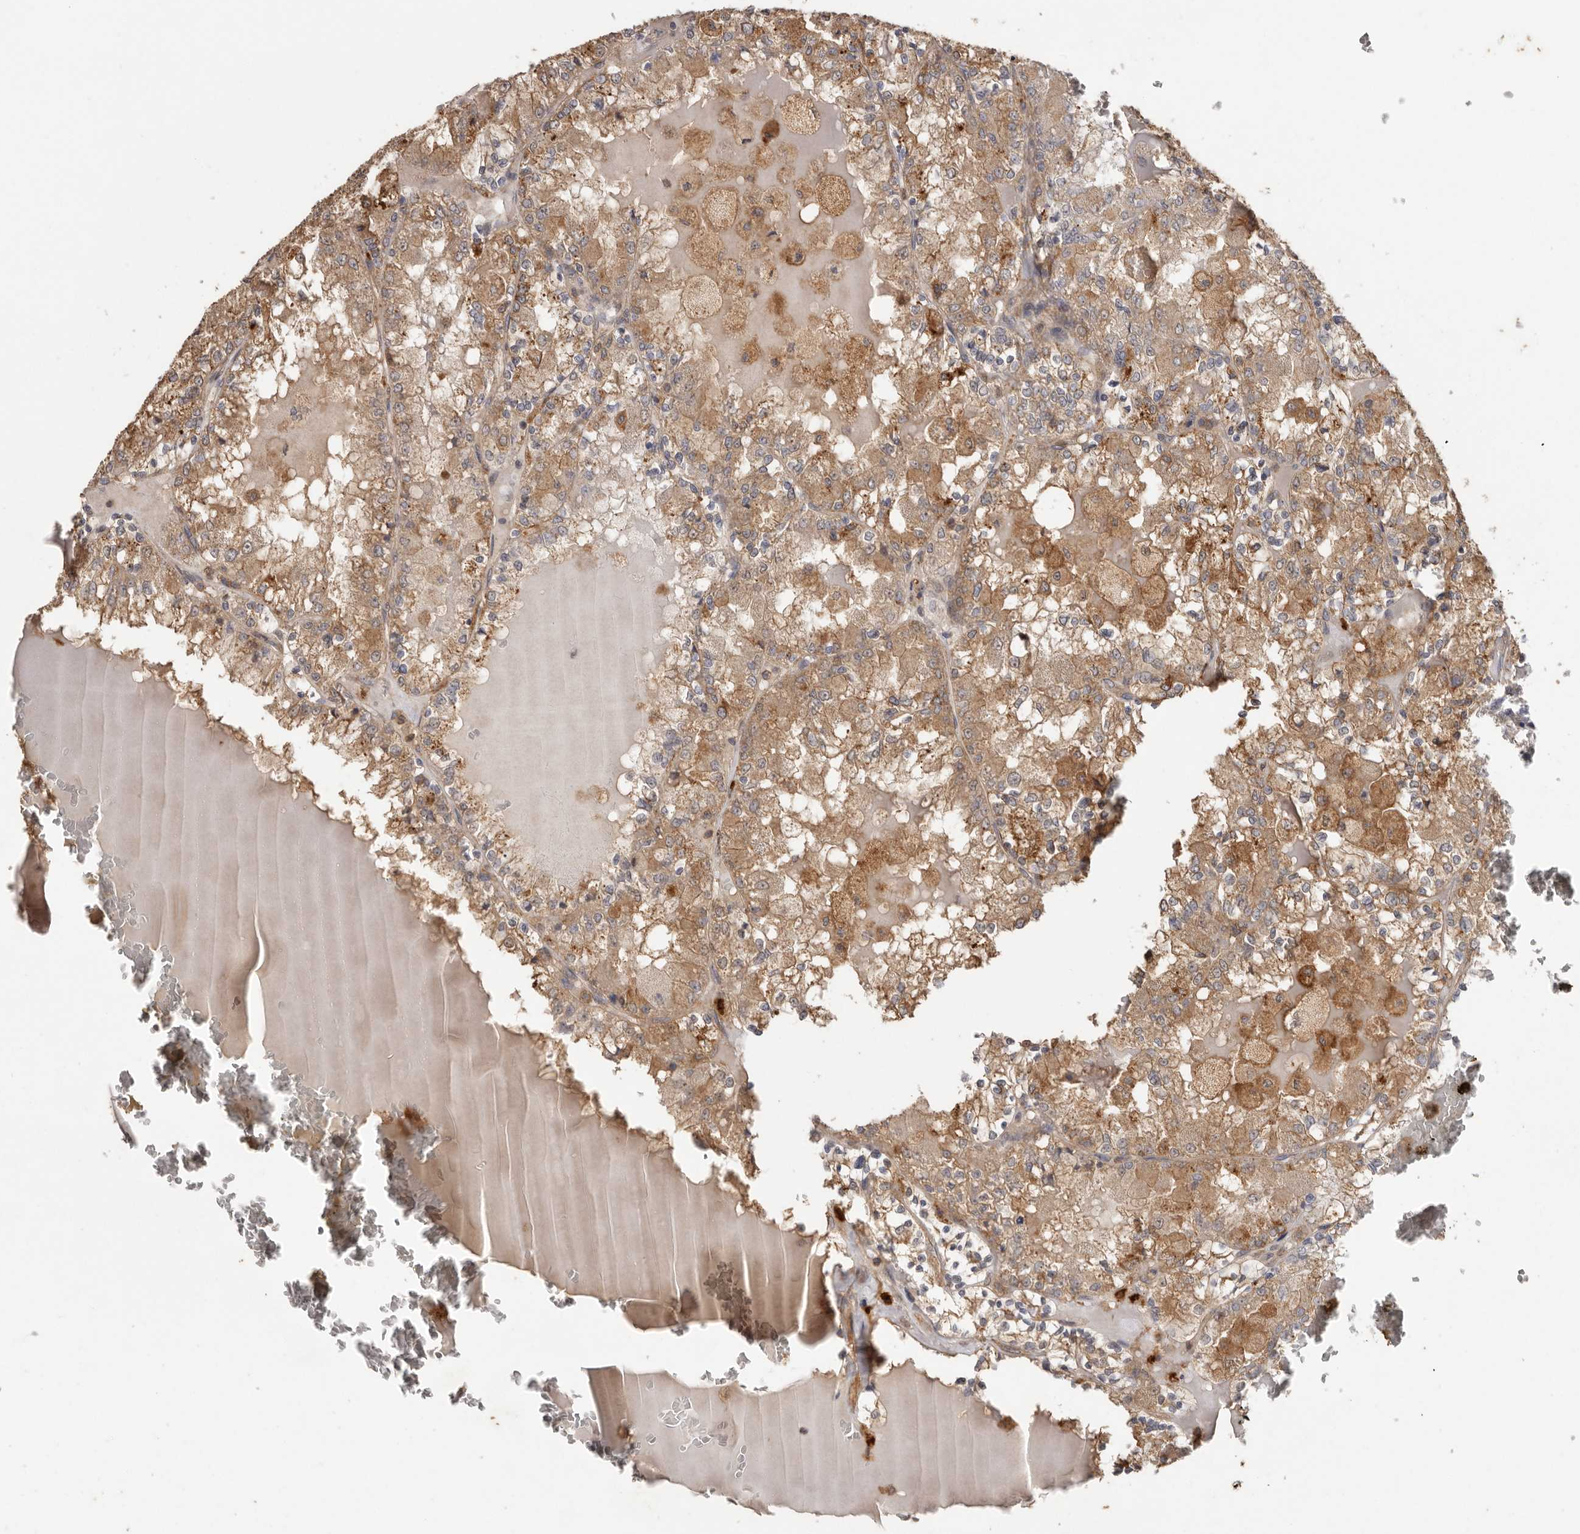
{"staining": {"intensity": "moderate", "quantity": "25%-75%", "location": "cytoplasmic/membranous"}, "tissue": "renal cancer", "cell_type": "Tumor cells", "image_type": "cancer", "snomed": [{"axis": "morphology", "description": "Adenocarcinoma, NOS"}, {"axis": "topography", "description": "Kidney"}], "caption": "Immunohistochemistry of human renal adenocarcinoma exhibits medium levels of moderate cytoplasmic/membranous expression in about 25%-75% of tumor cells. The staining was performed using DAB (3,3'-diaminobenzidine), with brown indicating positive protein expression. Nuclei are stained blue with hematoxylin.", "gene": "RWDD1", "patient": {"sex": "female", "age": 56}}